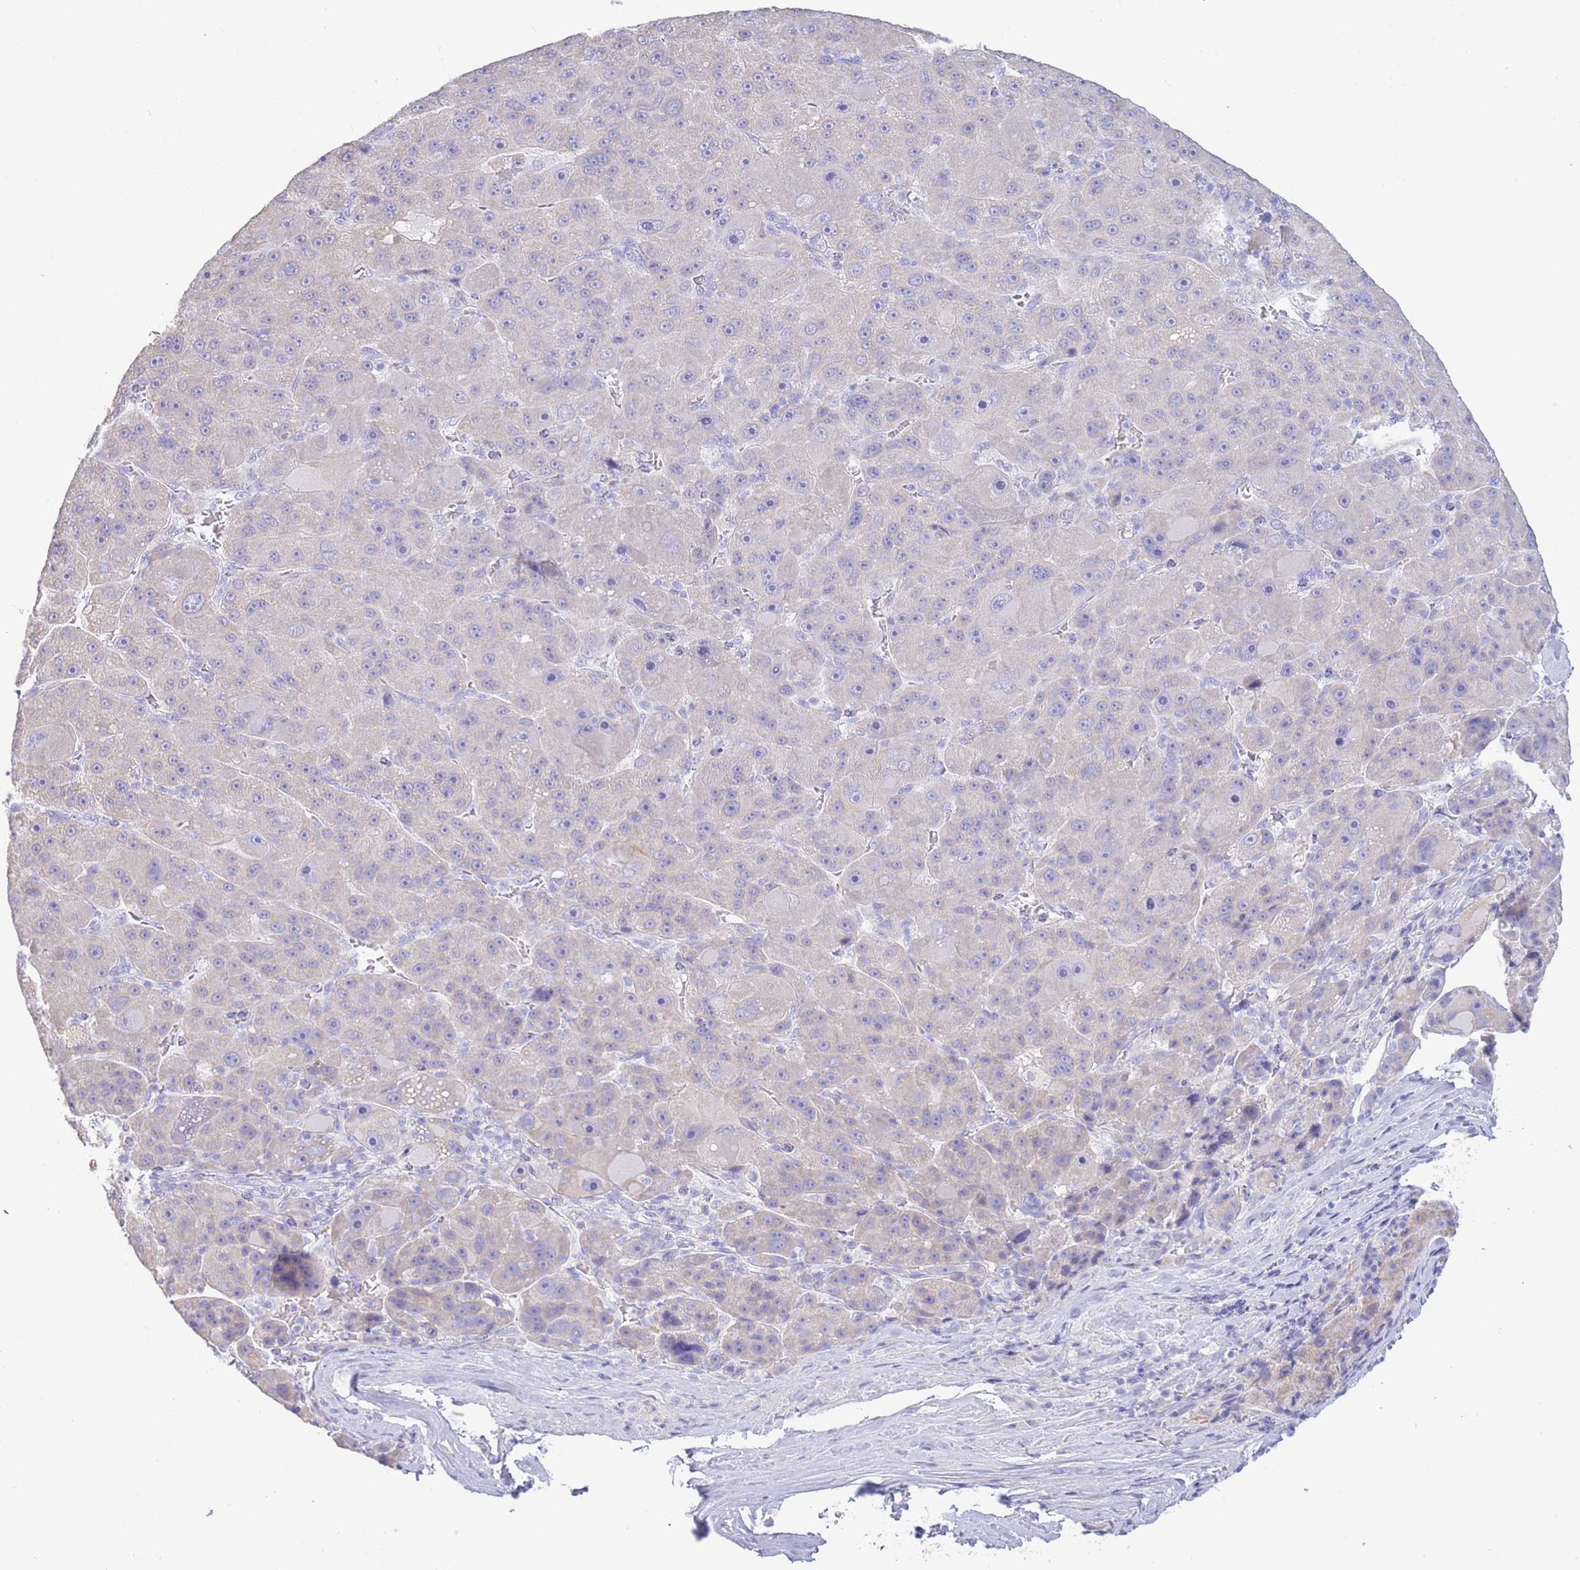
{"staining": {"intensity": "negative", "quantity": "none", "location": "none"}, "tissue": "liver cancer", "cell_type": "Tumor cells", "image_type": "cancer", "snomed": [{"axis": "morphology", "description": "Carcinoma, Hepatocellular, NOS"}, {"axis": "topography", "description": "Liver"}], "caption": "This is an IHC micrograph of liver hepatocellular carcinoma. There is no staining in tumor cells.", "gene": "ACR", "patient": {"sex": "male", "age": 76}}